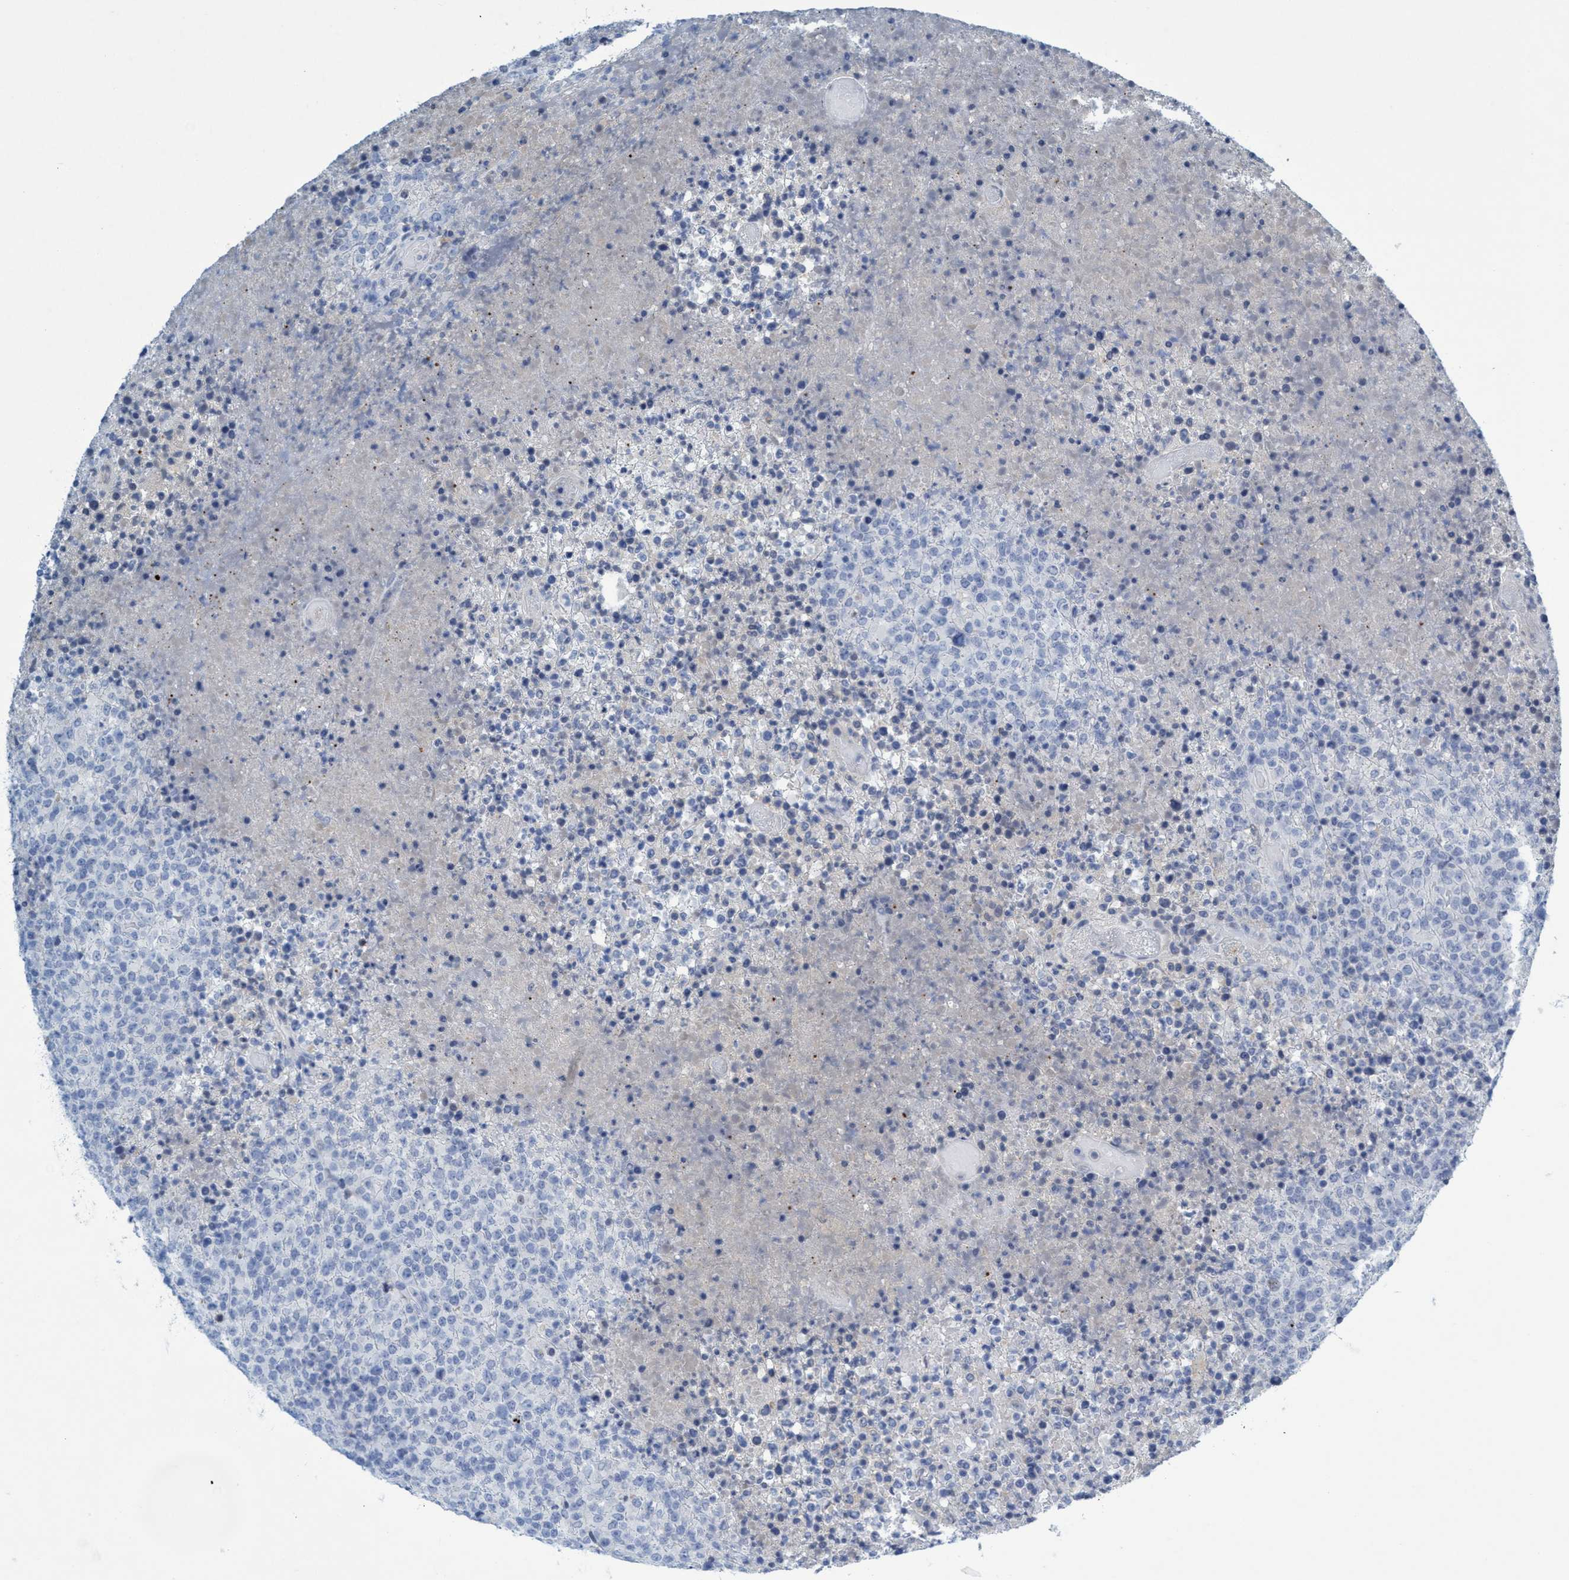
{"staining": {"intensity": "negative", "quantity": "none", "location": "none"}, "tissue": "lymphoma", "cell_type": "Tumor cells", "image_type": "cancer", "snomed": [{"axis": "morphology", "description": "Malignant lymphoma, non-Hodgkin's type, High grade"}, {"axis": "topography", "description": "Lymph node"}], "caption": "Tumor cells are negative for brown protein staining in malignant lymphoma, non-Hodgkin's type (high-grade).", "gene": "RNF208", "patient": {"sex": "male", "age": 13}}